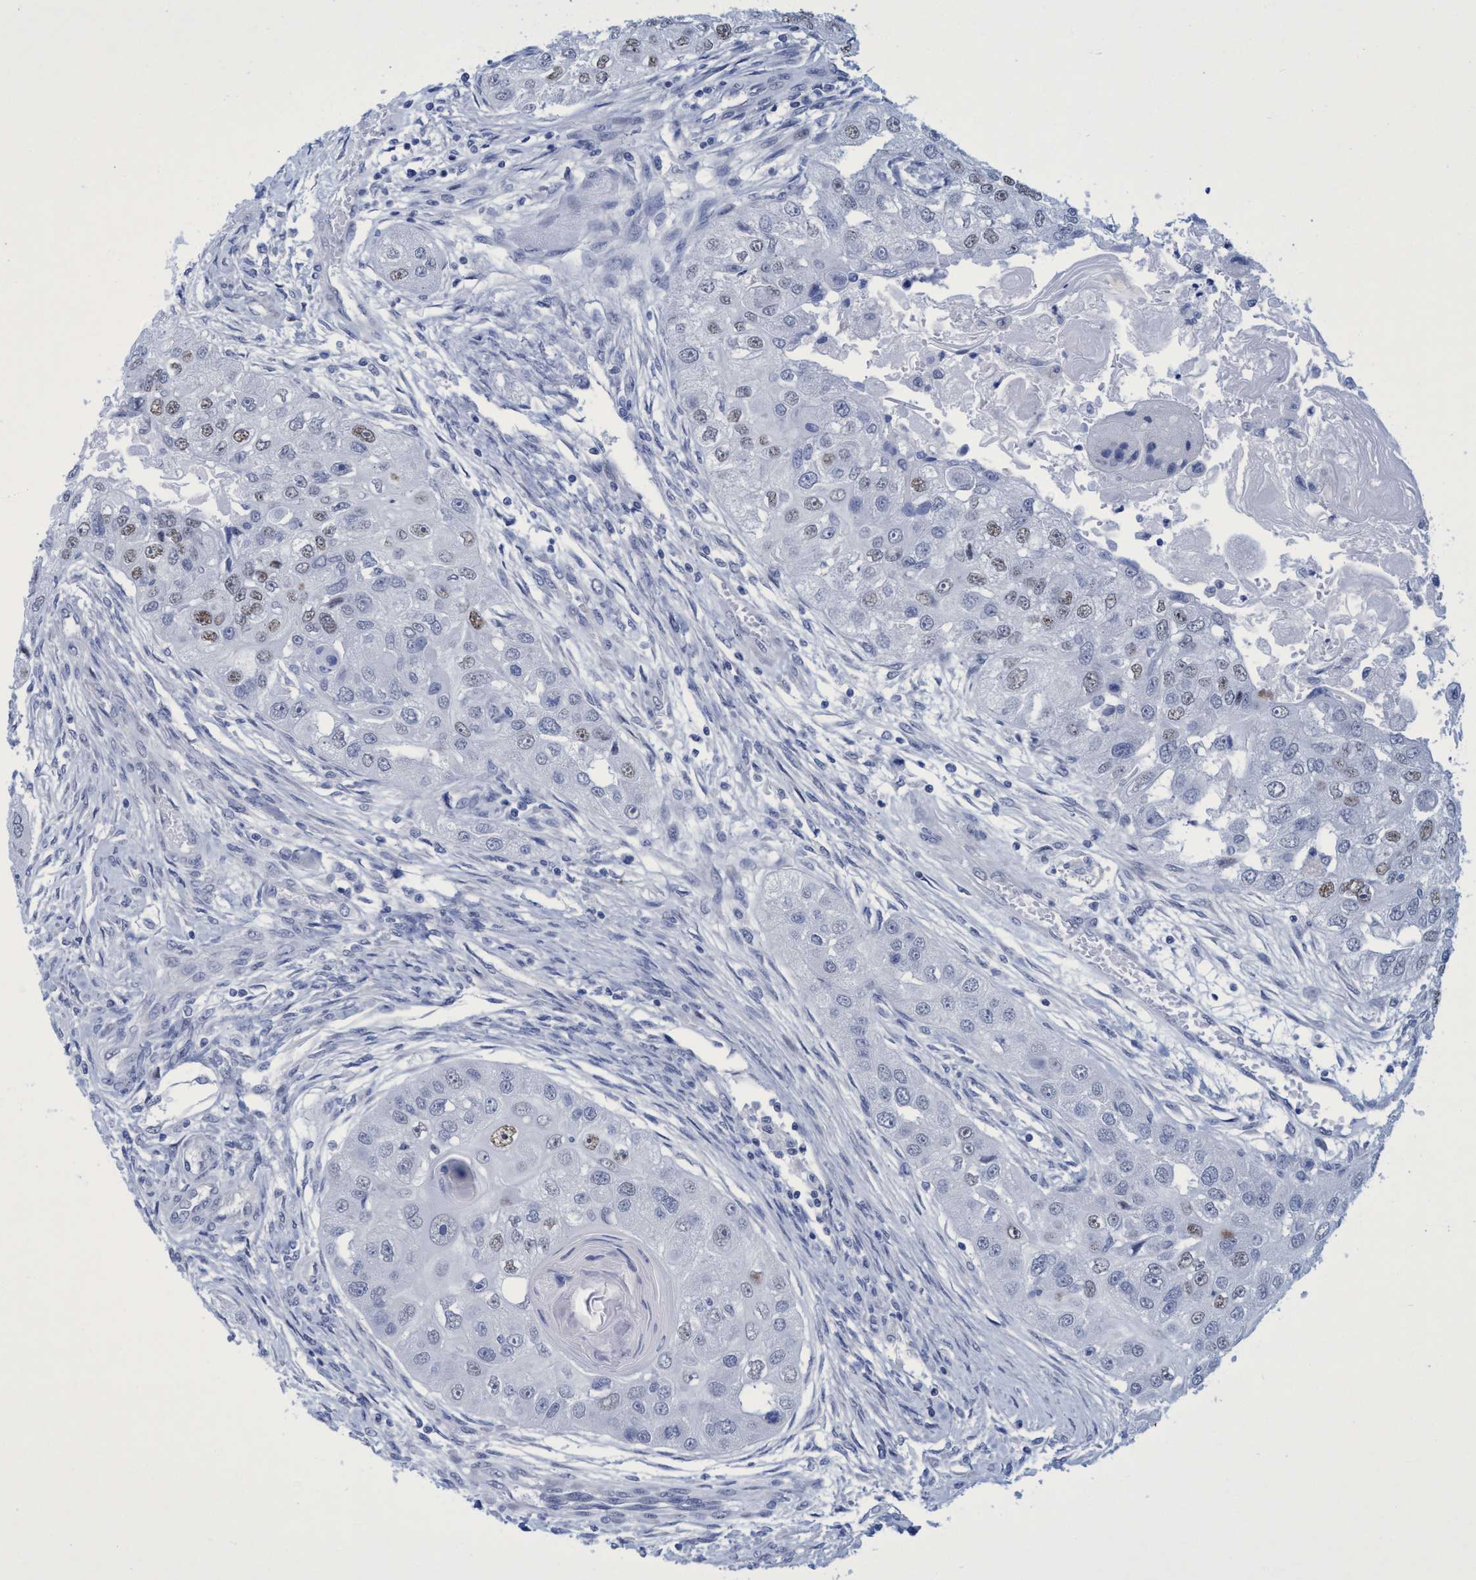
{"staining": {"intensity": "moderate", "quantity": "<25%", "location": "nuclear"}, "tissue": "head and neck cancer", "cell_type": "Tumor cells", "image_type": "cancer", "snomed": [{"axis": "morphology", "description": "Normal tissue, NOS"}, {"axis": "morphology", "description": "Squamous cell carcinoma, NOS"}, {"axis": "topography", "description": "Skeletal muscle"}, {"axis": "topography", "description": "Head-Neck"}], "caption": "A low amount of moderate nuclear expression is present in approximately <25% of tumor cells in head and neck cancer (squamous cell carcinoma) tissue.", "gene": "R3HCC1", "patient": {"sex": "male", "age": 51}}